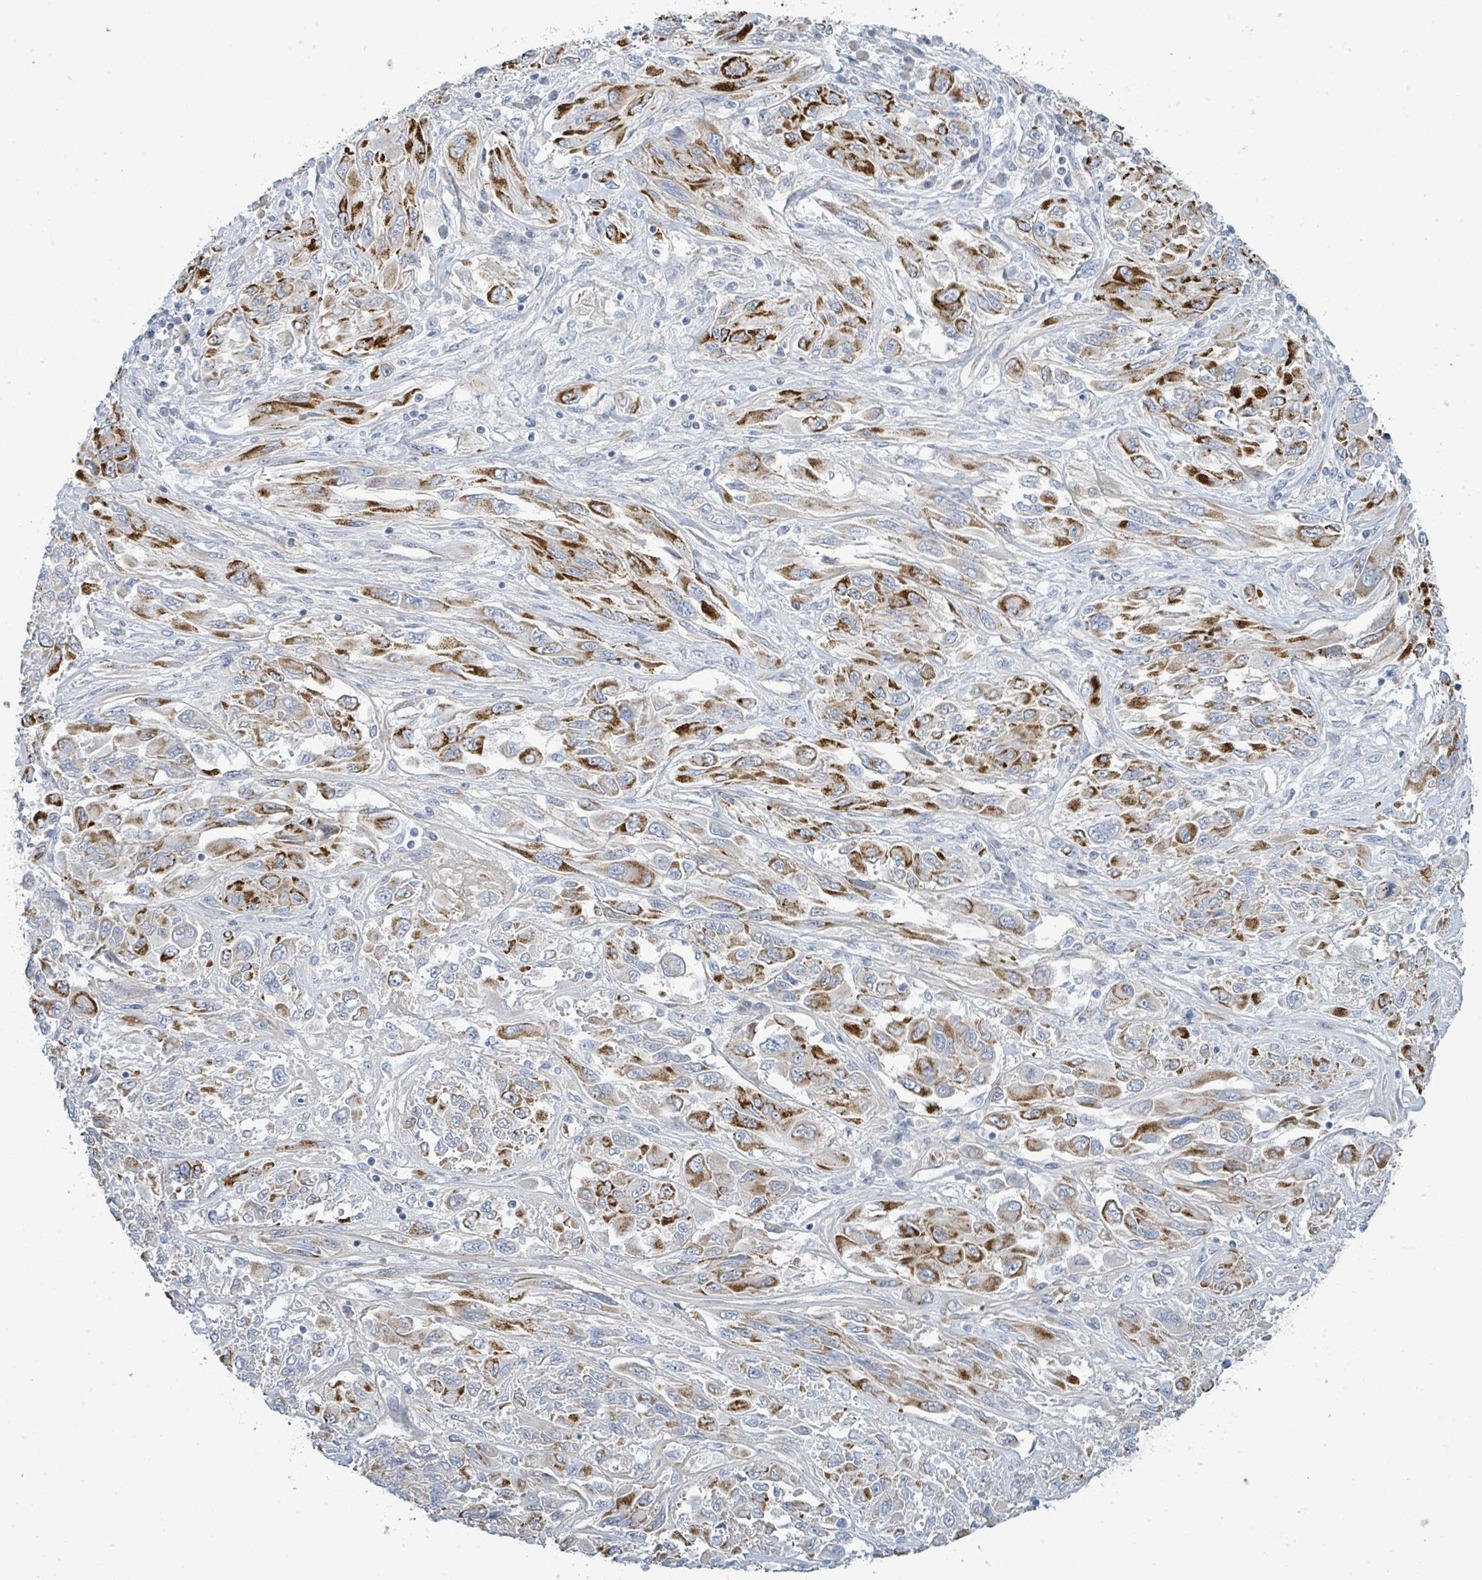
{"staining": {"intensity": "strong", "quantity": ">75%", "location": "cytoplasmic/membranous"}, "tissue": "melanoma", "cell_type": "Tumor cells", "image_type": "cancer", "snomed": [{"axis": "morphology", "description": "Malignant melanoma, NOS"}, {"axis": "topography", "description": "Skin"}], "caption": "A high-resolution histopathology image shows immunohistochemistry staining of melanoma, which exhibits strong cytoplasmic/membranous positivity in approximately >75% of tumor cells.", "gene": "ALG12", "patient": {"sex": "female", "age": 91}}